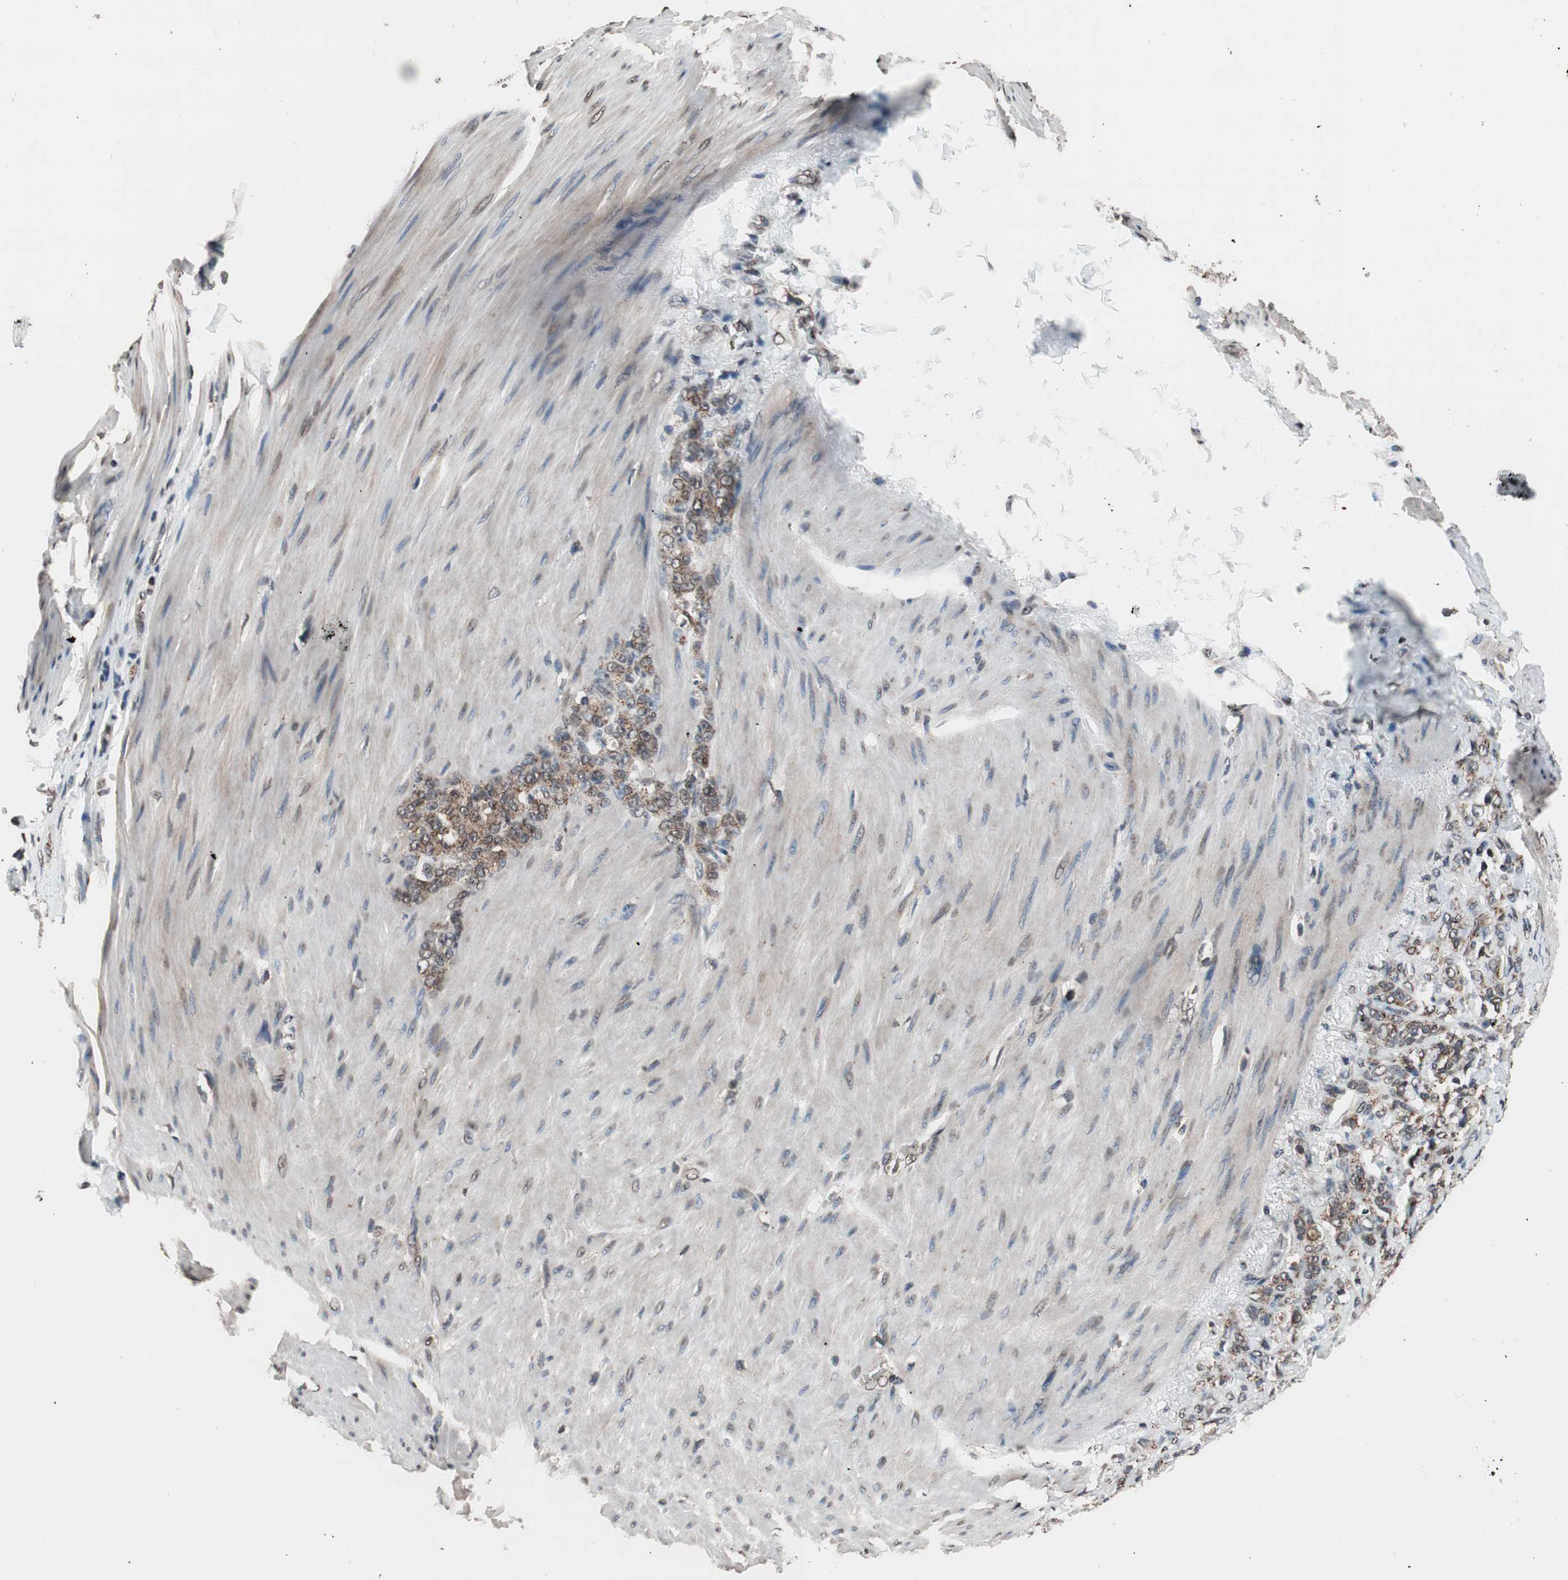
{"staining": {"intensity": "weak", "quantity": ">75%", "location": "cytoplasmic/membranous"}, "tissue": "stomach cancer", "cell_type": "Tumor cells", "image_type": "cancer", "snomed": [{"axis": "morphology", "description": "Adenocarcinoma, NOS"}, {"axis": "topography", "description": "Stomach"}], "caption": "Immunohistochemistry (IHC) of human stomach cancer reveals low levels of weak cytoplasmic/membranous positivity in about >75% of tumor cells.", "gene": "RFC1", "patient": {"sex": "male", "age": 82}}